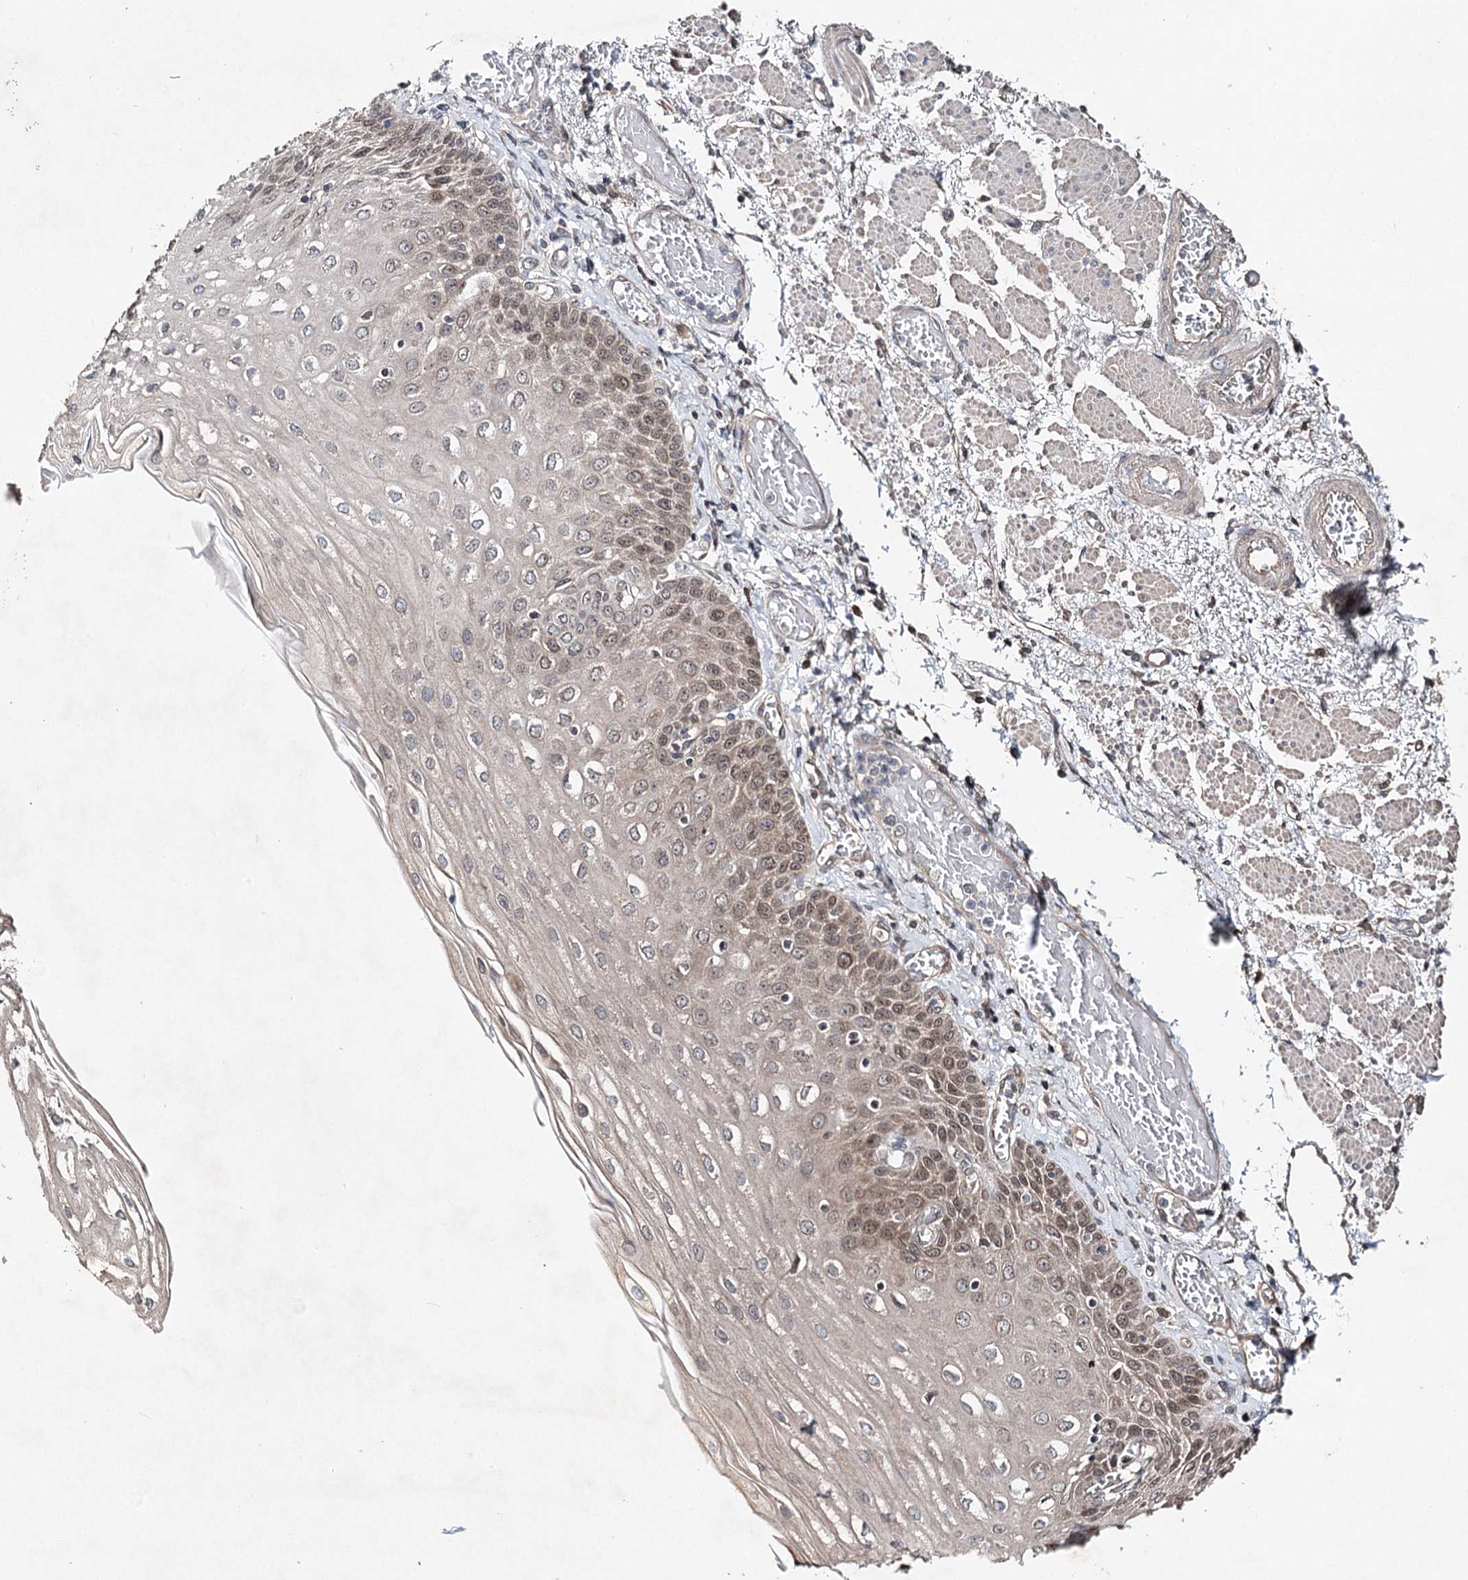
{"staining": {"intensity": "moderate", "quantity": "25%-75%", "location": "cytoplasmic/membranous,nuclear"}, "tissue": "esophagus", "cell_type": "Squamous epithelial cells", "image_type": "normal", "snomed": [{"axis": "morphology", "description": "Normal tissue, NOS"}, {"axis": "topography", "description": "Esophagus"}], "caption": "This is an image of immunohistochemistry staining of unremarkable esophagus, which shows moderate expression in the cytoplasmic/membranous,nuclear of squamous epithelial cells.", "gene": "NOPCHAP1", "patient": {"sex": "male", "age": 81}}